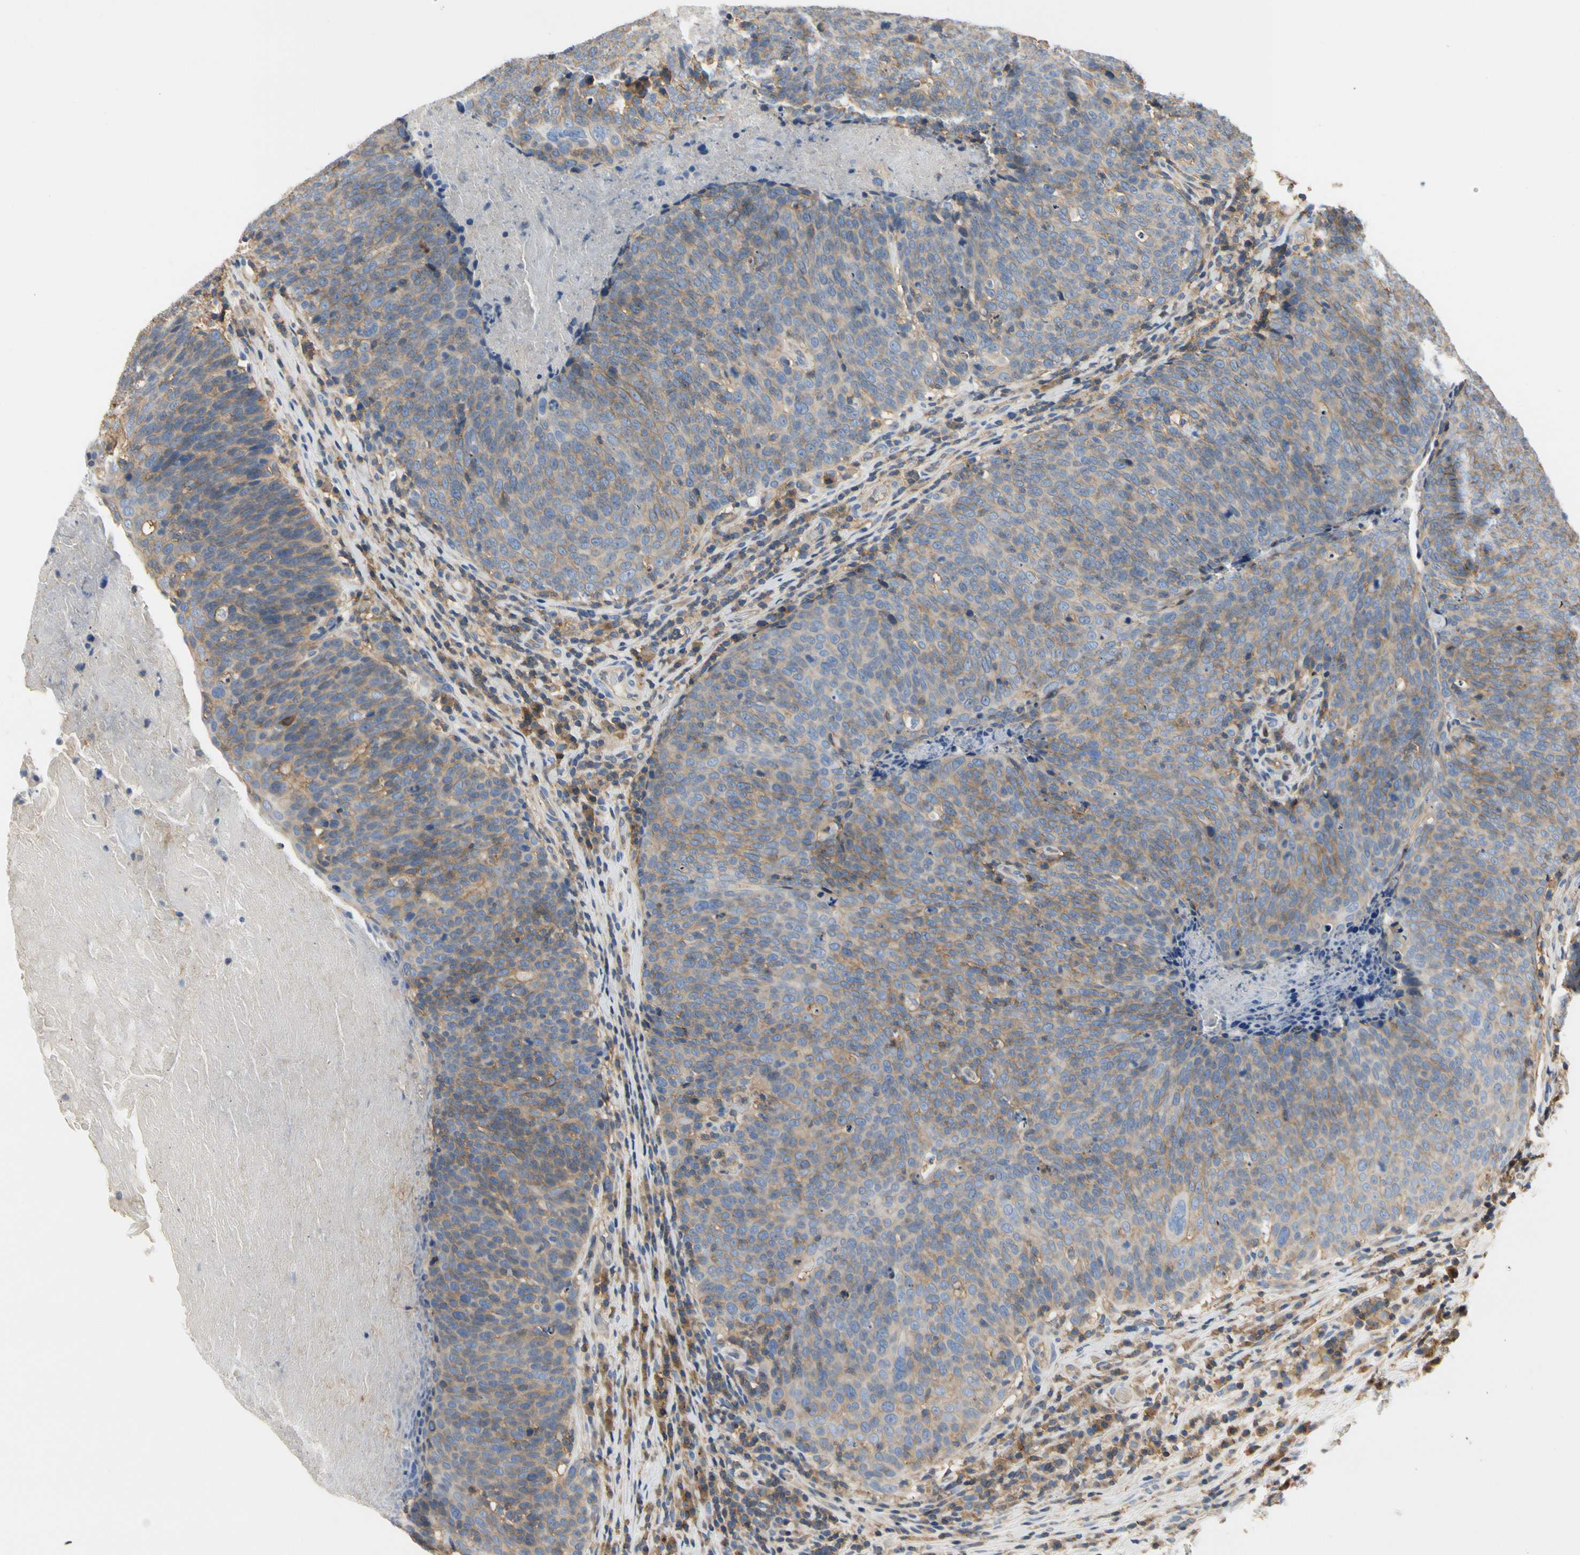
{"staining": {"intensity": "moderate", "quantity": "<25%", "location": "cytoplasmic/membranous"}, "tissue": "head and neck cancer", "cell_type": "Tumor cells", "image_type": "cancer", "snomed": [{"axis": "morphology", "description": "Squamous cell carcinoma, NOS"}, {"axis": "morphology", "description": "Squamous cell carcinoma, metastatic, NOS"}, {"axis": "topography", "description": "Lymph node"}, {"axis": "topography", "description": "Head-Neck"}], "caption": "This image displays head and neck cancer (squamous cell carcinoma) stained with immunohistochemistry (IHC) to label a protein in brown. The cytoplasmic/membranous of tumor cells show moderate positivity for the protein. Nuclei are counter-stained blue.", "gene": "IL1RL1", "patient": {"sex": "male", "age": 62}}